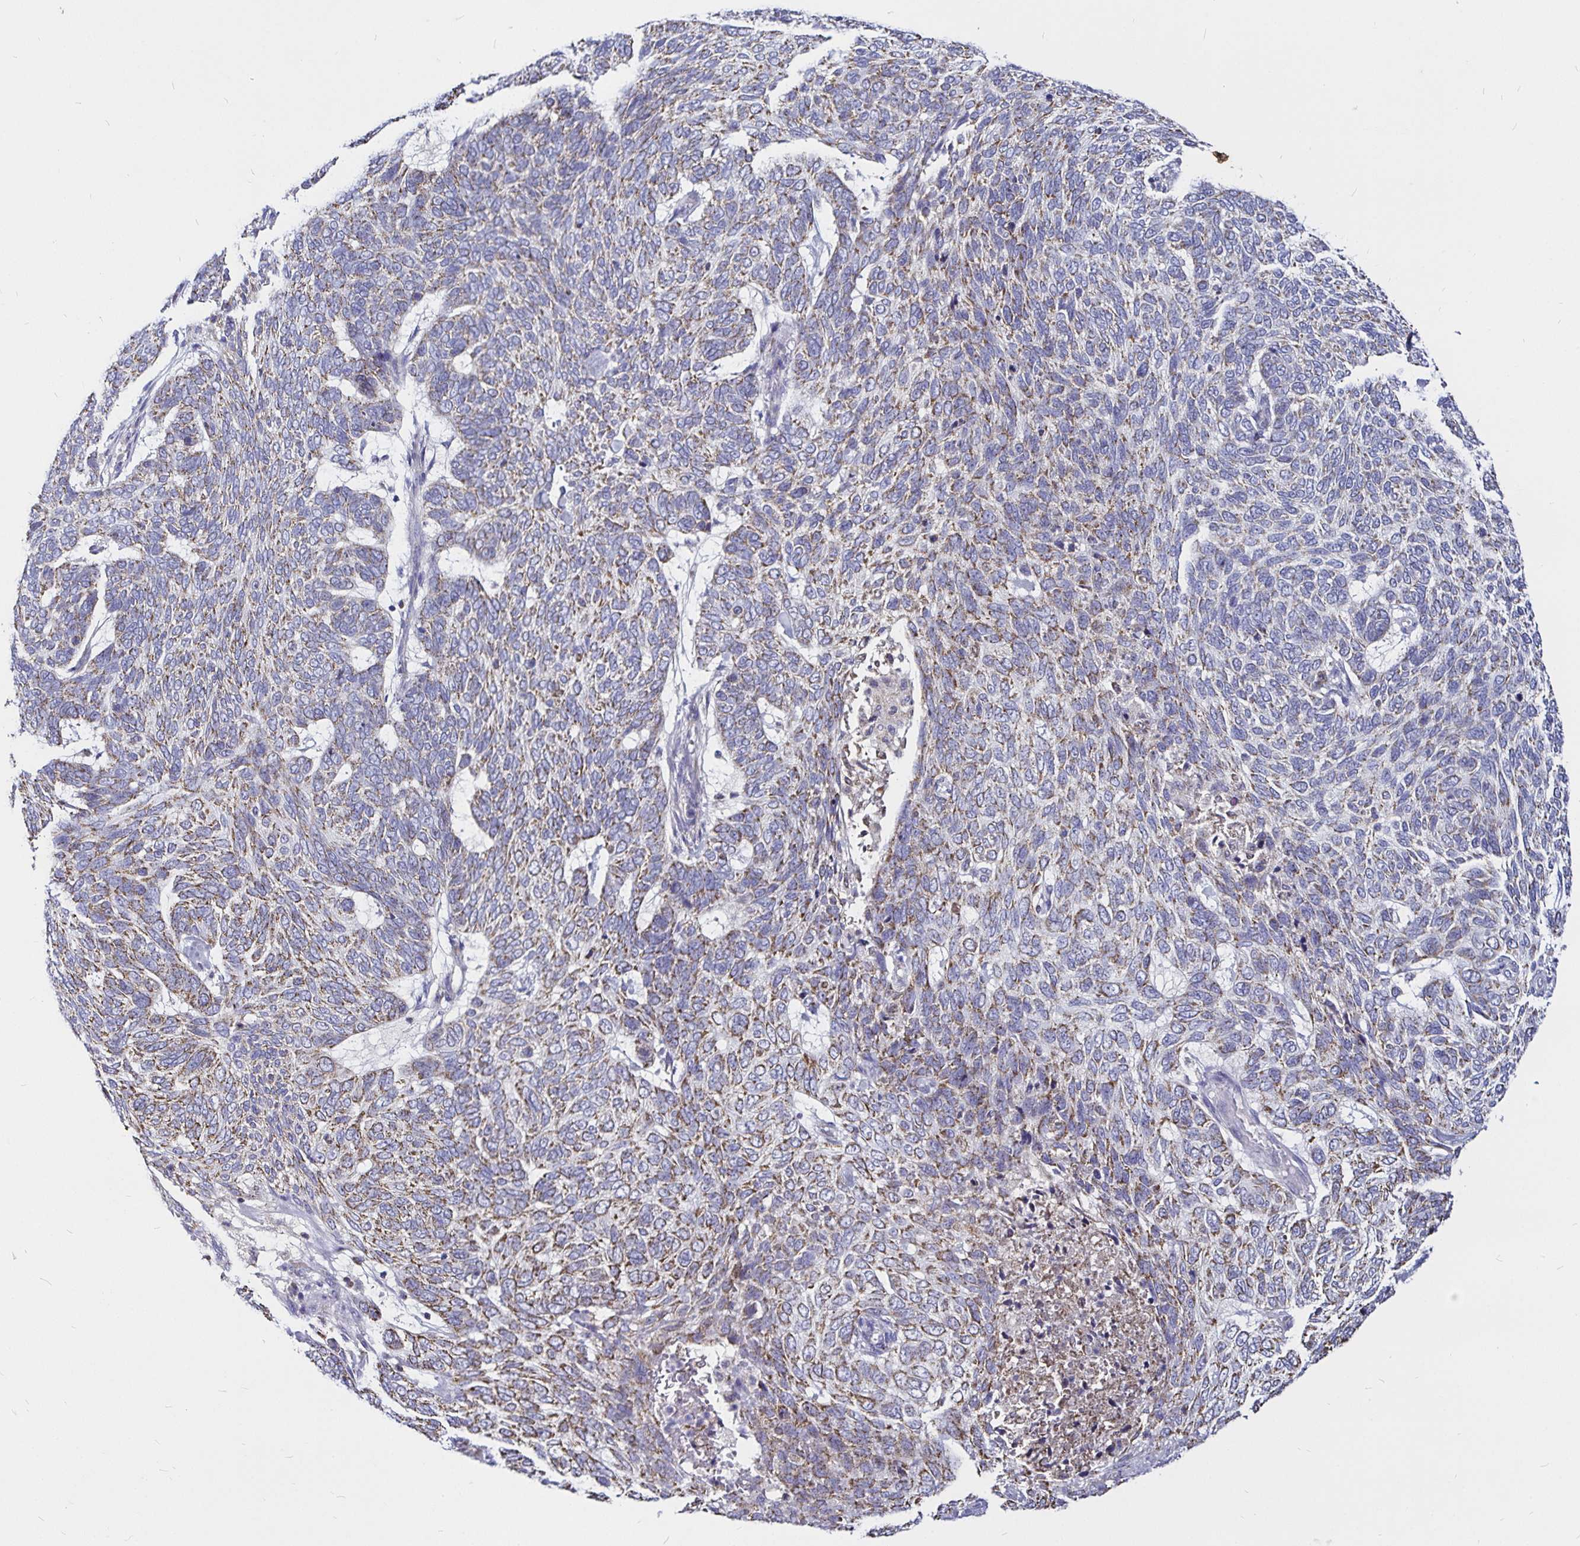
{"staining": {"intensity": "moderate", "quantity": "25%-75%", "location": "cytoplasmic/membranous"}, "tissue": "skin cancer", "cell_type": "Tumor cells", "image_type": "cancer", "snomed": [{"axis": "morphology", "description": "Basal cell carcinoma"}, {"axis": "topography", "description": "Skin"}], "caption": "Protein expression analysis of human skin cancer (basal cell carcinoma) reveals moderate cytoplasmic/membranous expression in about 25%-75% of tumor cells.", "gene": "PGAM2", "patient": {"sex": "female", "age": 65}}